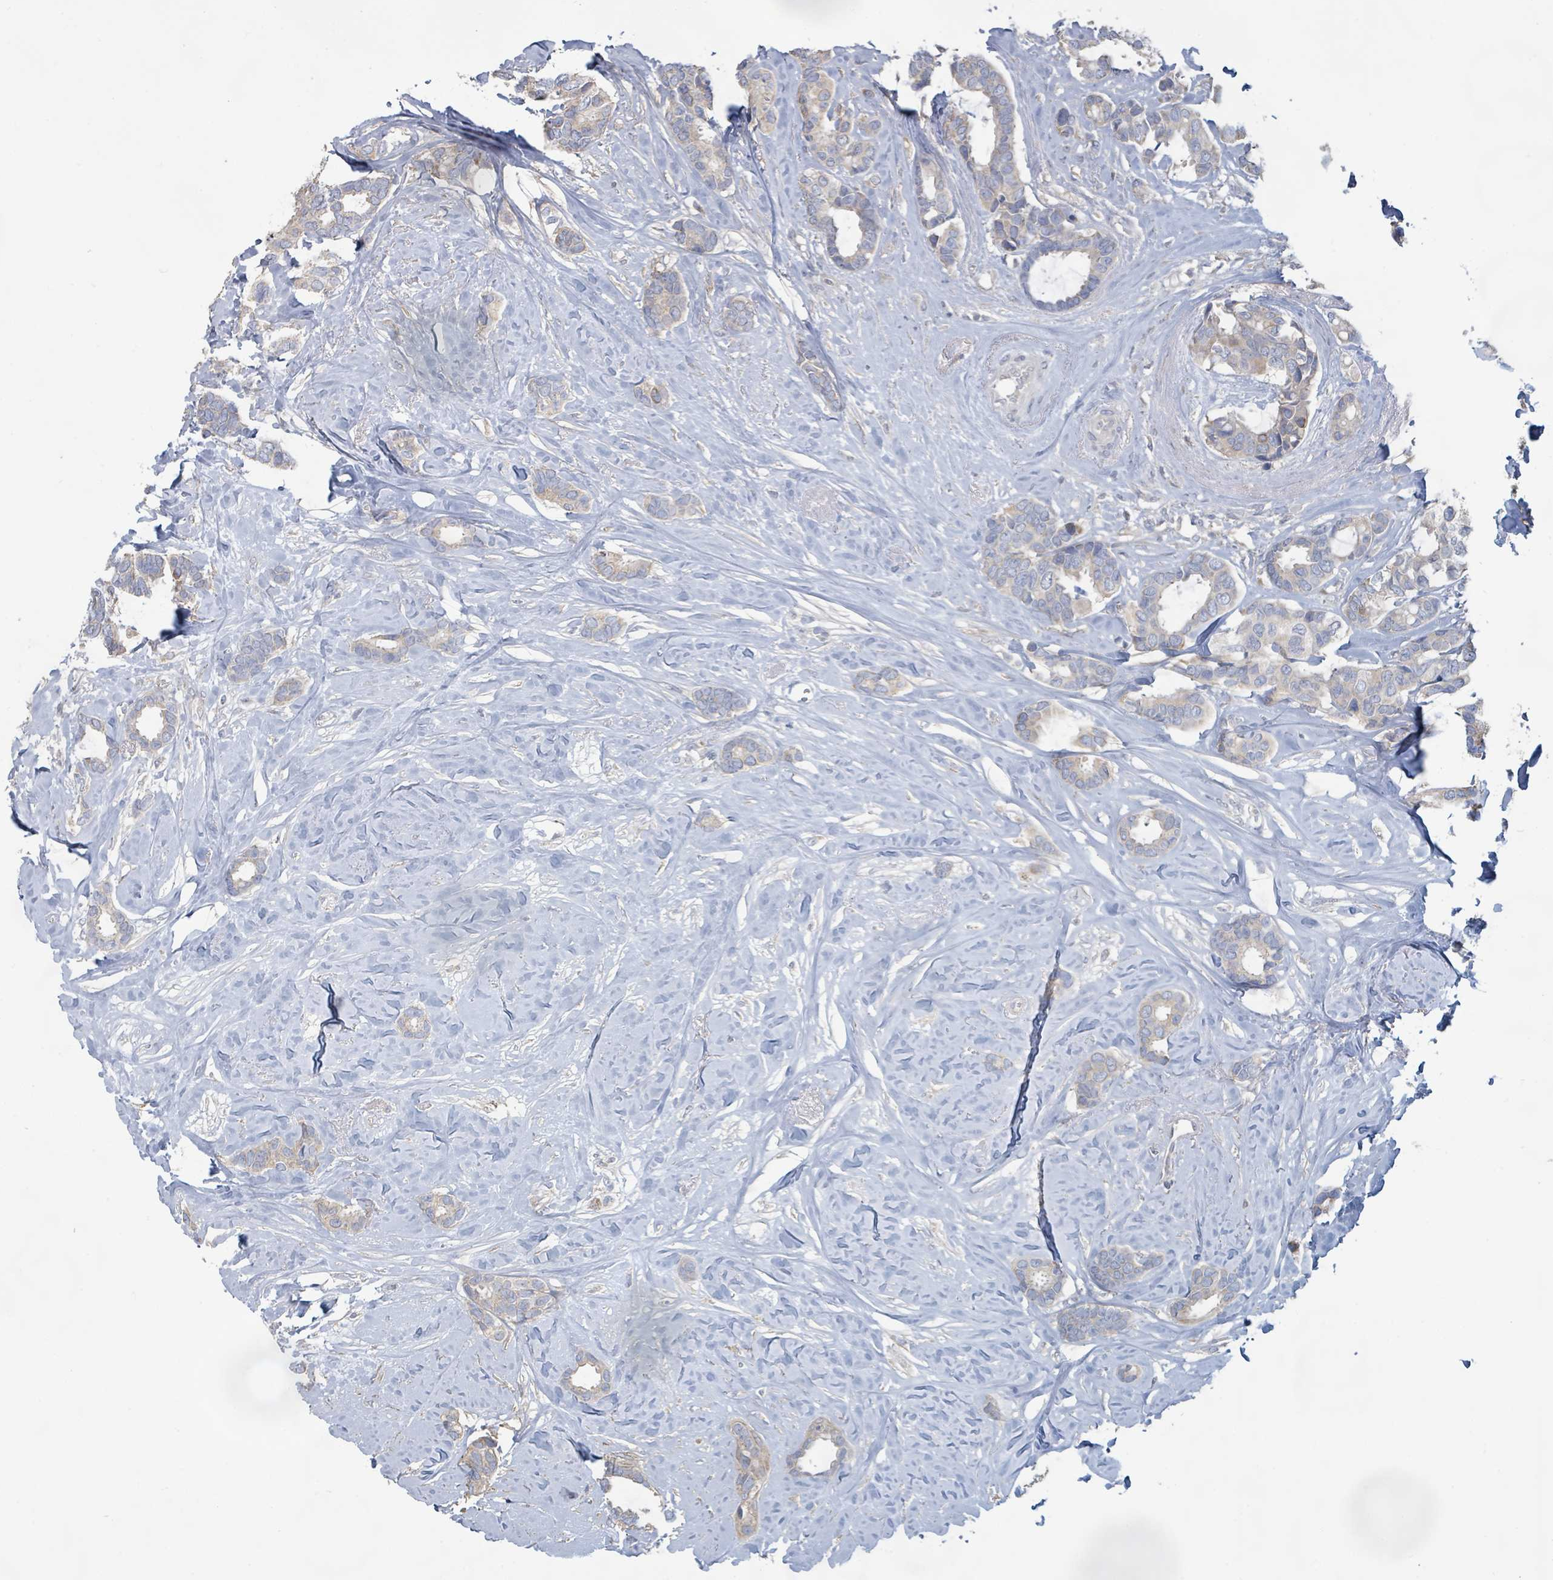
{"staining": {"intensity": "weak", "quantity": "25%-75%", "location": "cytoplasmic/membranous"}, "tissue": "breast cancer", "cell_type": "Tumor cells", "image_type": "cancer", "snomed": [{"axis": "morphology", "description": "Duct carcinoma"}, {"axis": "topography", "description": "Breast"}], "caption": "Breast intraductal carcinoma tissue reveals weak cytoplasmic/membranous expression in approximately 25%-75% of tumor cells", "gene": "KCNS2", "patient": {"sex": "female", "age": 87}}